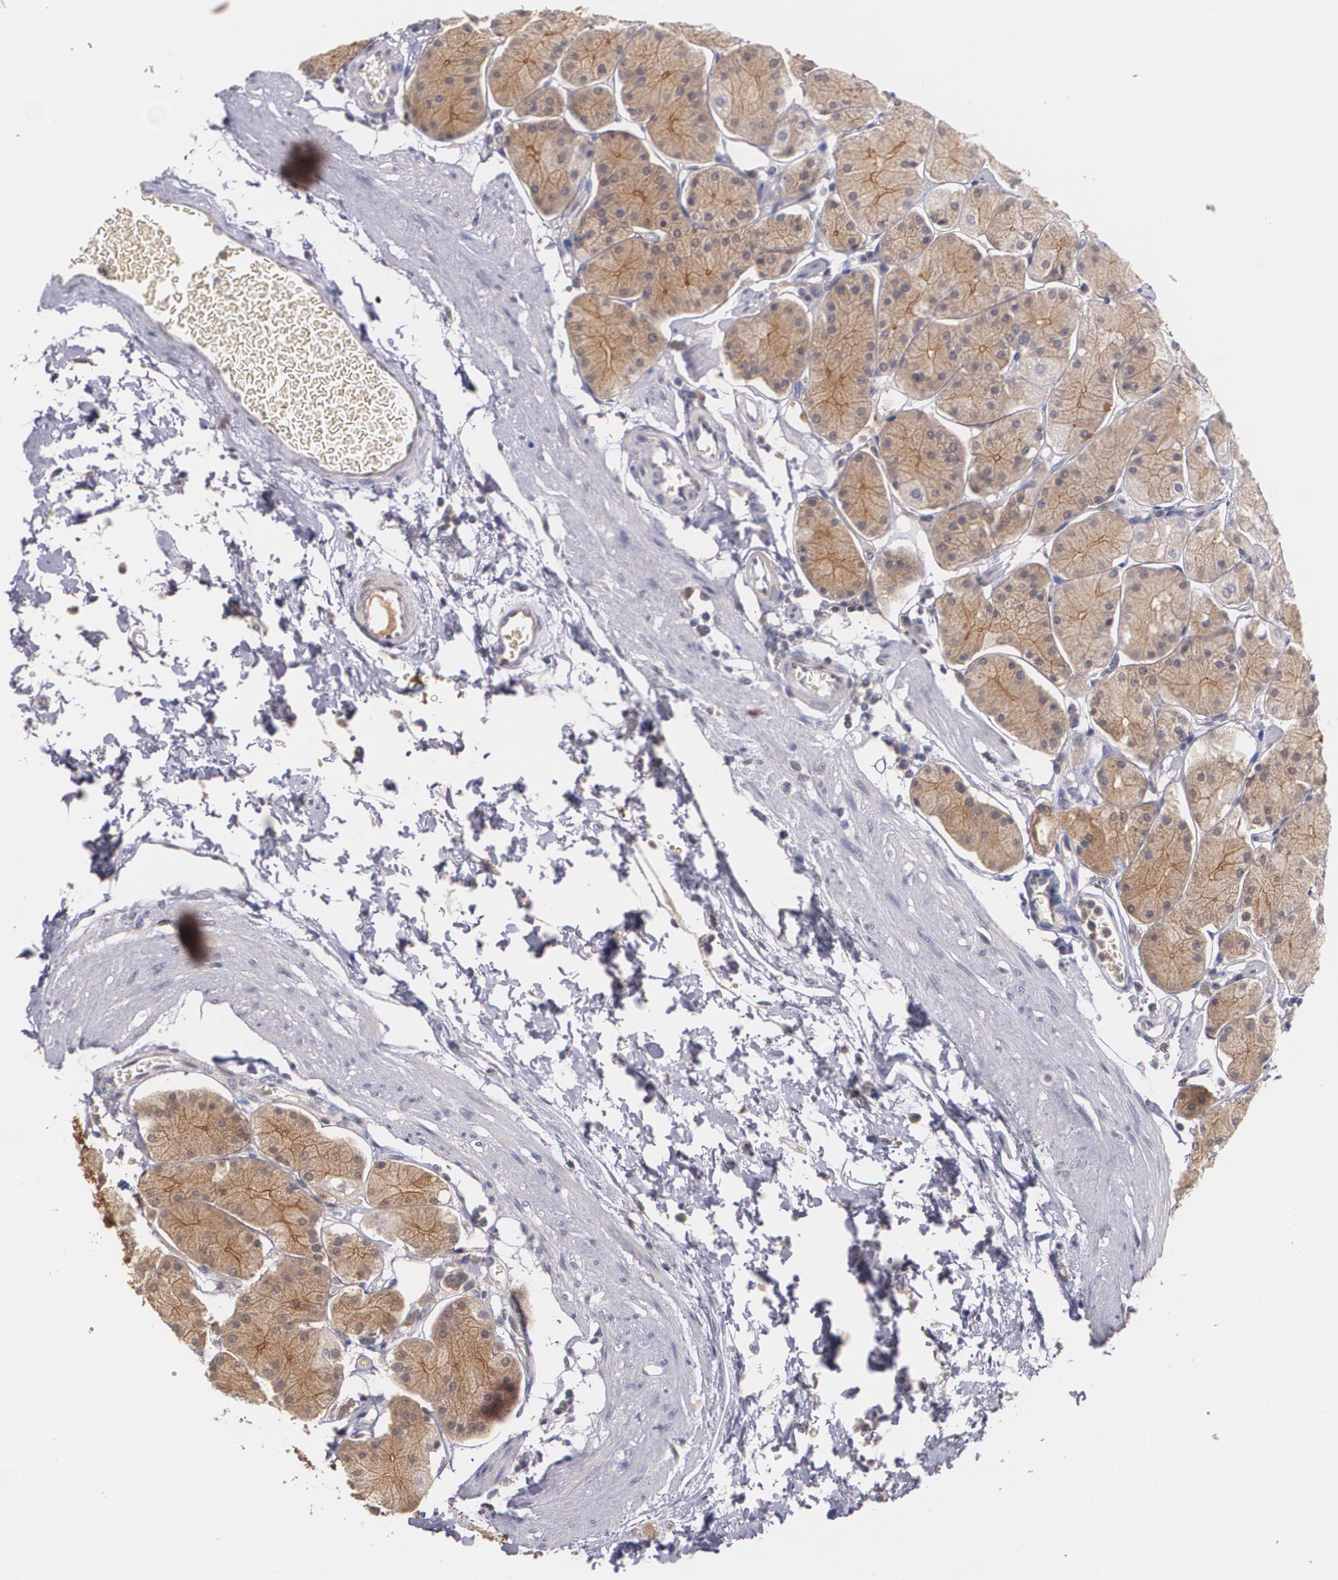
{"staining": {"intensity": "strong", "quantity": "25%-75%", "location": "cytoplasmic/membranous"}, "tissue": "stomach", "cell_type": "Glandular cells", "image_type": "normal", "snomed": [{"axis": "morphology", "description": "Normal tissue, NOS"}, {"axis": "topography", "description": "Stomach, upper"}, {"axis": "topography", "description": "Stomach"}], "caption": "Immunohistochemistry (IHC) image of benign stomach: human stomach stained using immunohistochemistry (IHC) reveals high levels of strong protein expression localized specifically in the cytoplasmic/membranous of glandular cells, appearing as a cytoplasmic/membranous brown color.", "gene": "IFNGR2", "patient": {"sex": "male", "age": 76}}